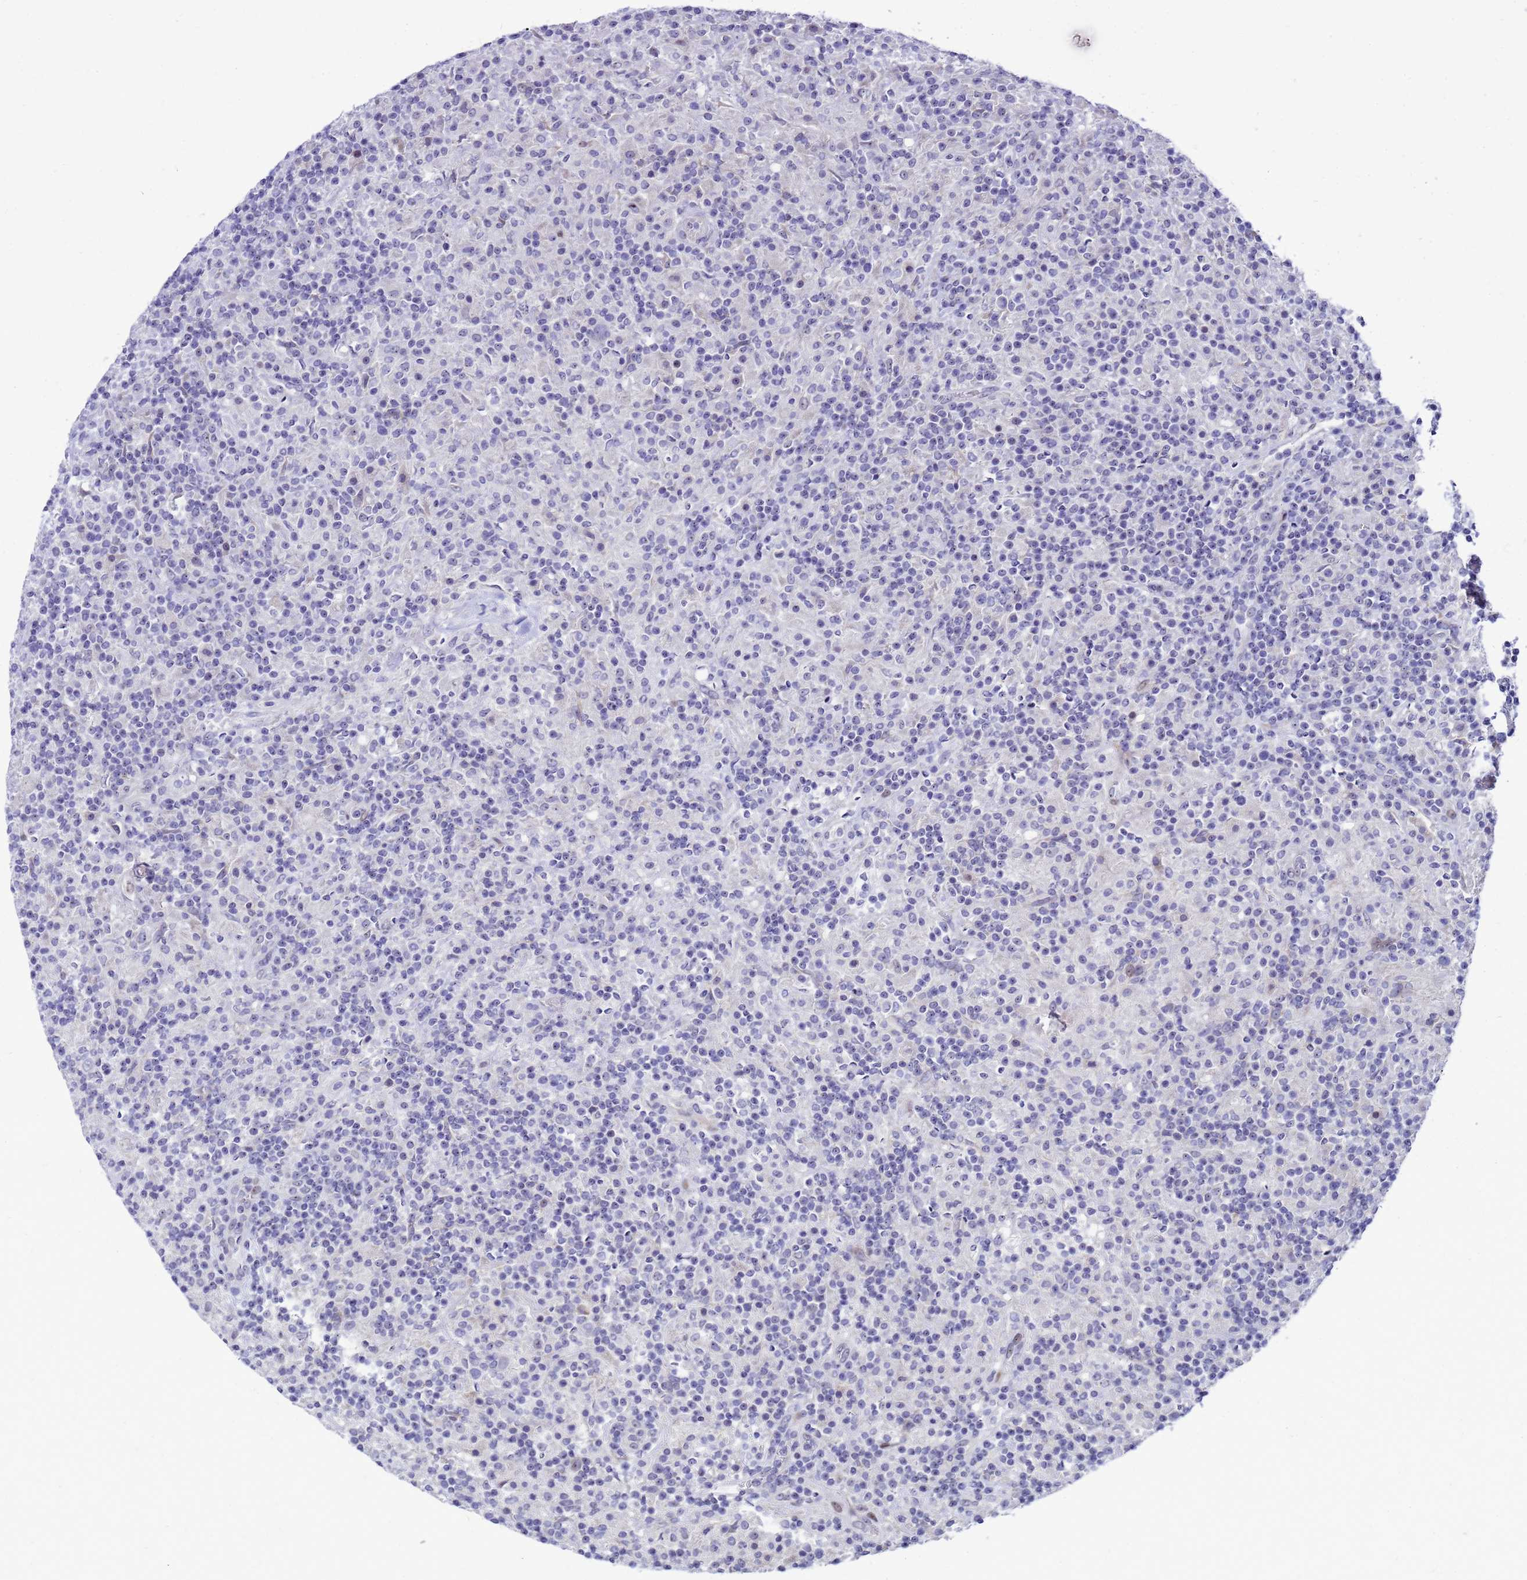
{"staining": {"intensity": "negative", "quantity": "none", "location": "none"}, "tissue": "lymphoma", "cell_type": "Tumor cells", "image_type": "cancer", "snomed": [{"axis": "morphology", "description": "Hodgkin's disease, NOS"}, {"axis": "topography", "description": "Lymph node"}], "caption": "This is an IHC histopathology image of human lymphoma. There is no expression in tumor cells.", "gene": "RSPO1", "patient": {"sex": "male", "age": 70}}